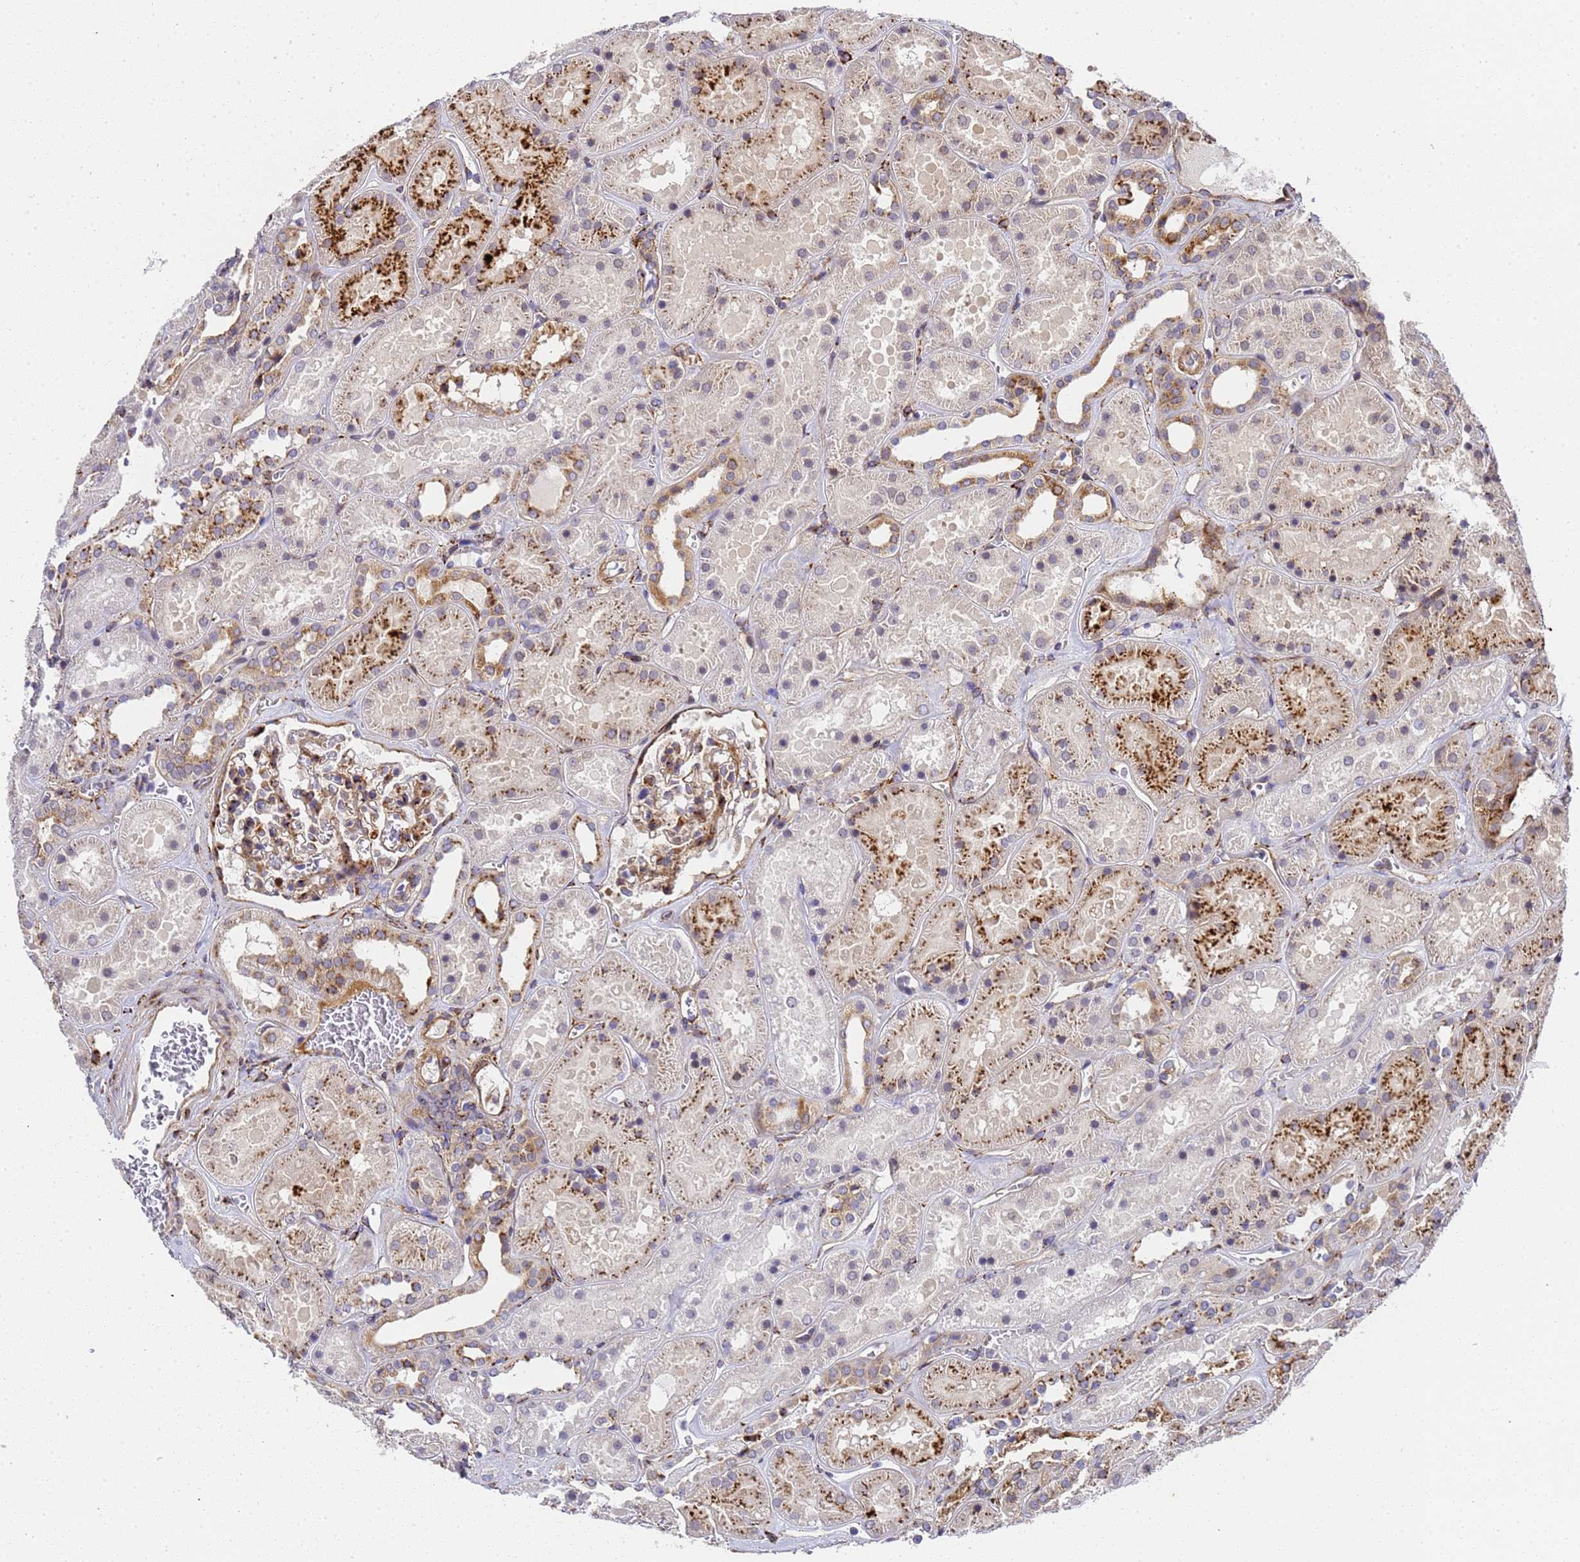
{"staining": {"intensity": "moderate", "quantity": "25%-75%", "location": "cytoplasmic/membranous"}, "tissue": "kidney", "cell_type": "Cells in glomeruli", "image_type": "normal", "snomed": [{"axis": "morphology", "description": "Normal tissue, NOS"}, {"axis": "topography", "description": "Kidney"}], "caption": "A brown stain highlights moderate cytoplasmic/membranous positivity of a protein in cells in glomeruli of normal human kidney. (brown staining indicates protein expression, while blue staining denotes nuclei).", "gene": "IGFBP7", "patient": {"sex": "female", "age": 41}}